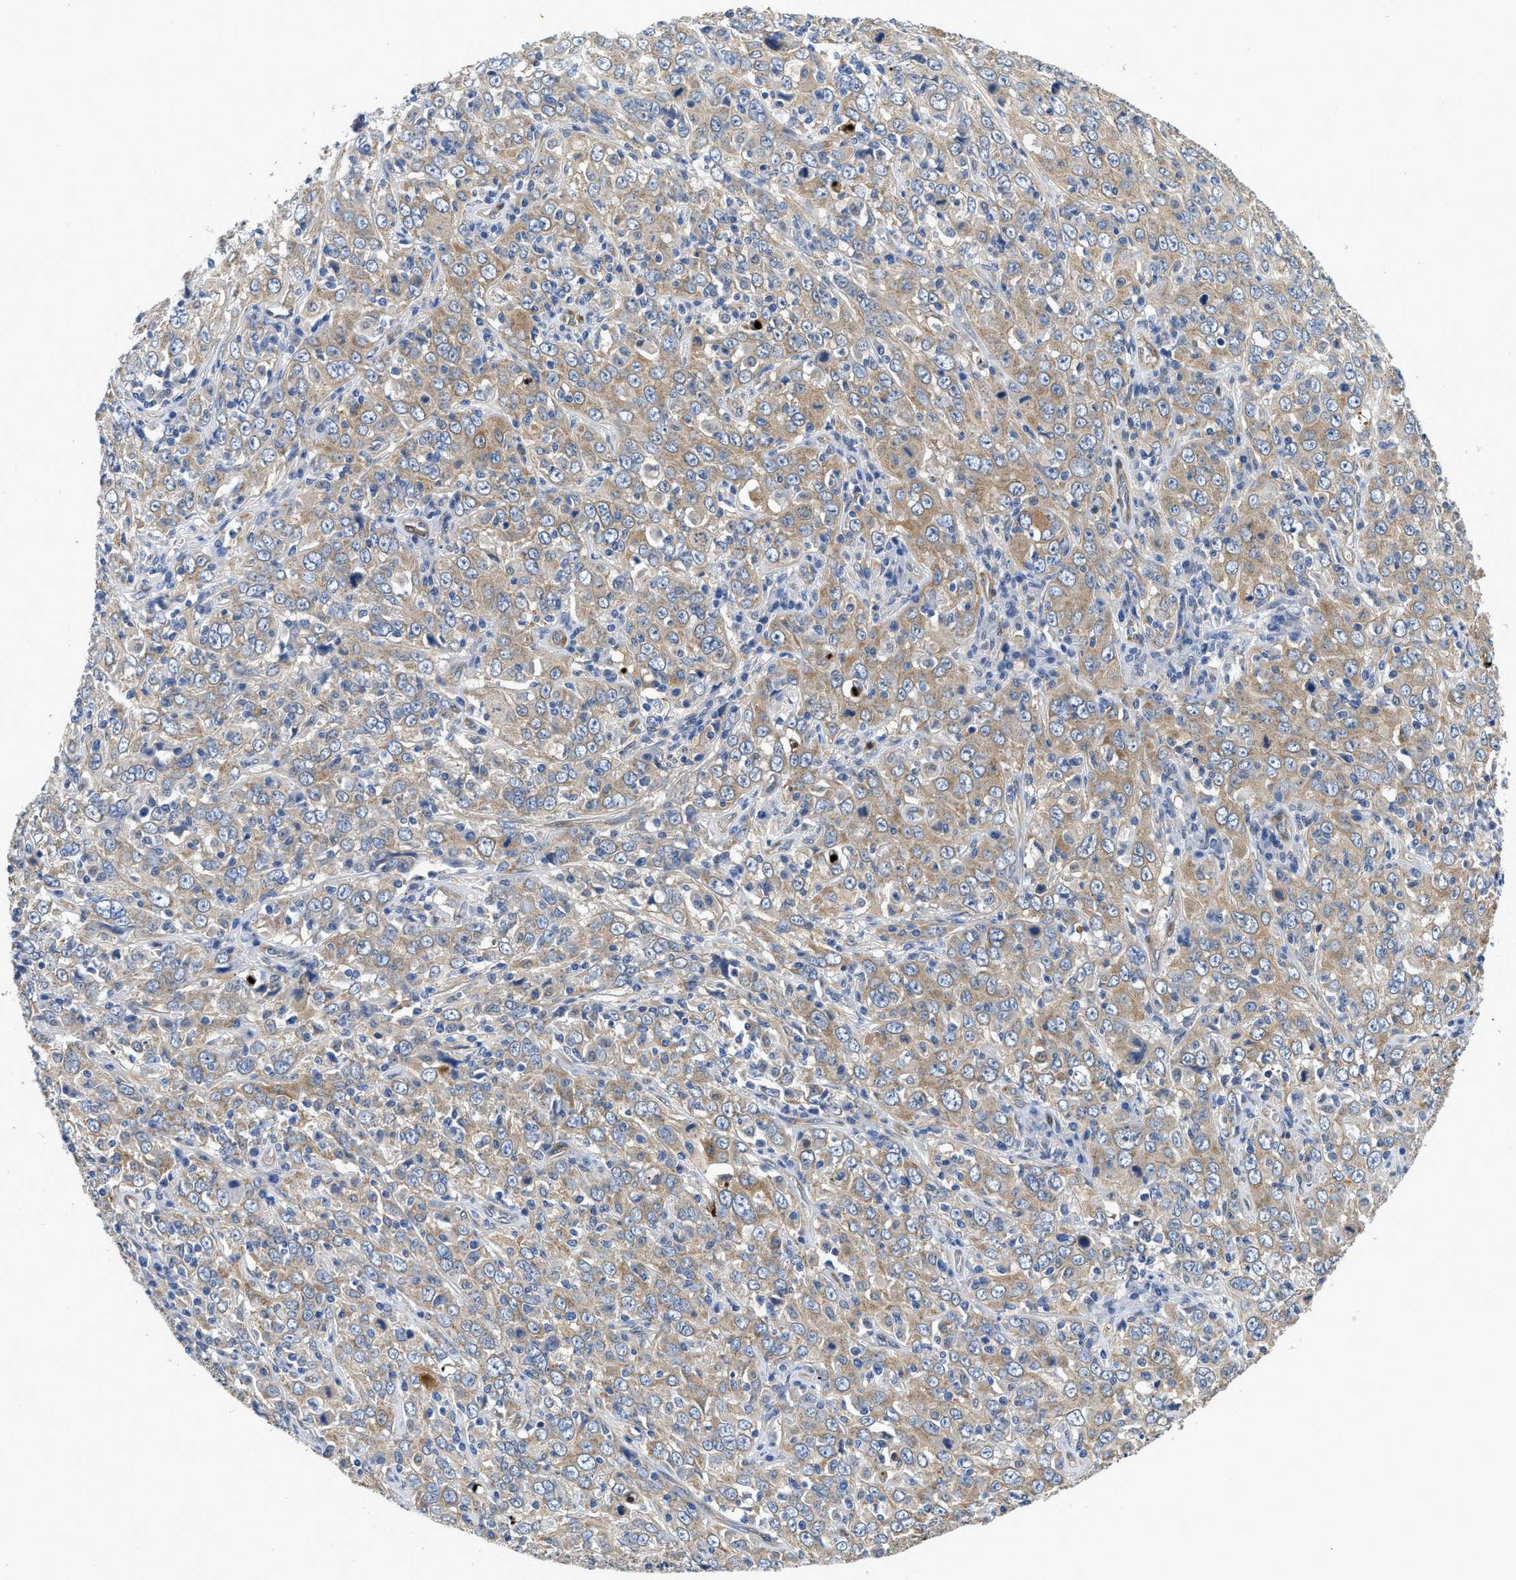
{"staining": {"intensity": "weak", "quantity": ">75%", "location": "cytoplasmic/membranous"}, "tissue": "cervical cancer", "cell_type": "Tumor cells", "image_type": "cancer", "snomed": [{"axis": "morphology", "description": "Squamous cell carcinoma, NOS"}, {"axis": "topography", "description": "Cervix"}], "caption": "Human cervical cancer stained with a brown dye exhibits weak cytoplasmic/membranous positive expression in approximately >75% of tumor cells.", "gene": "RAPH1", "patient": {"sex": "female", "age": 46}}